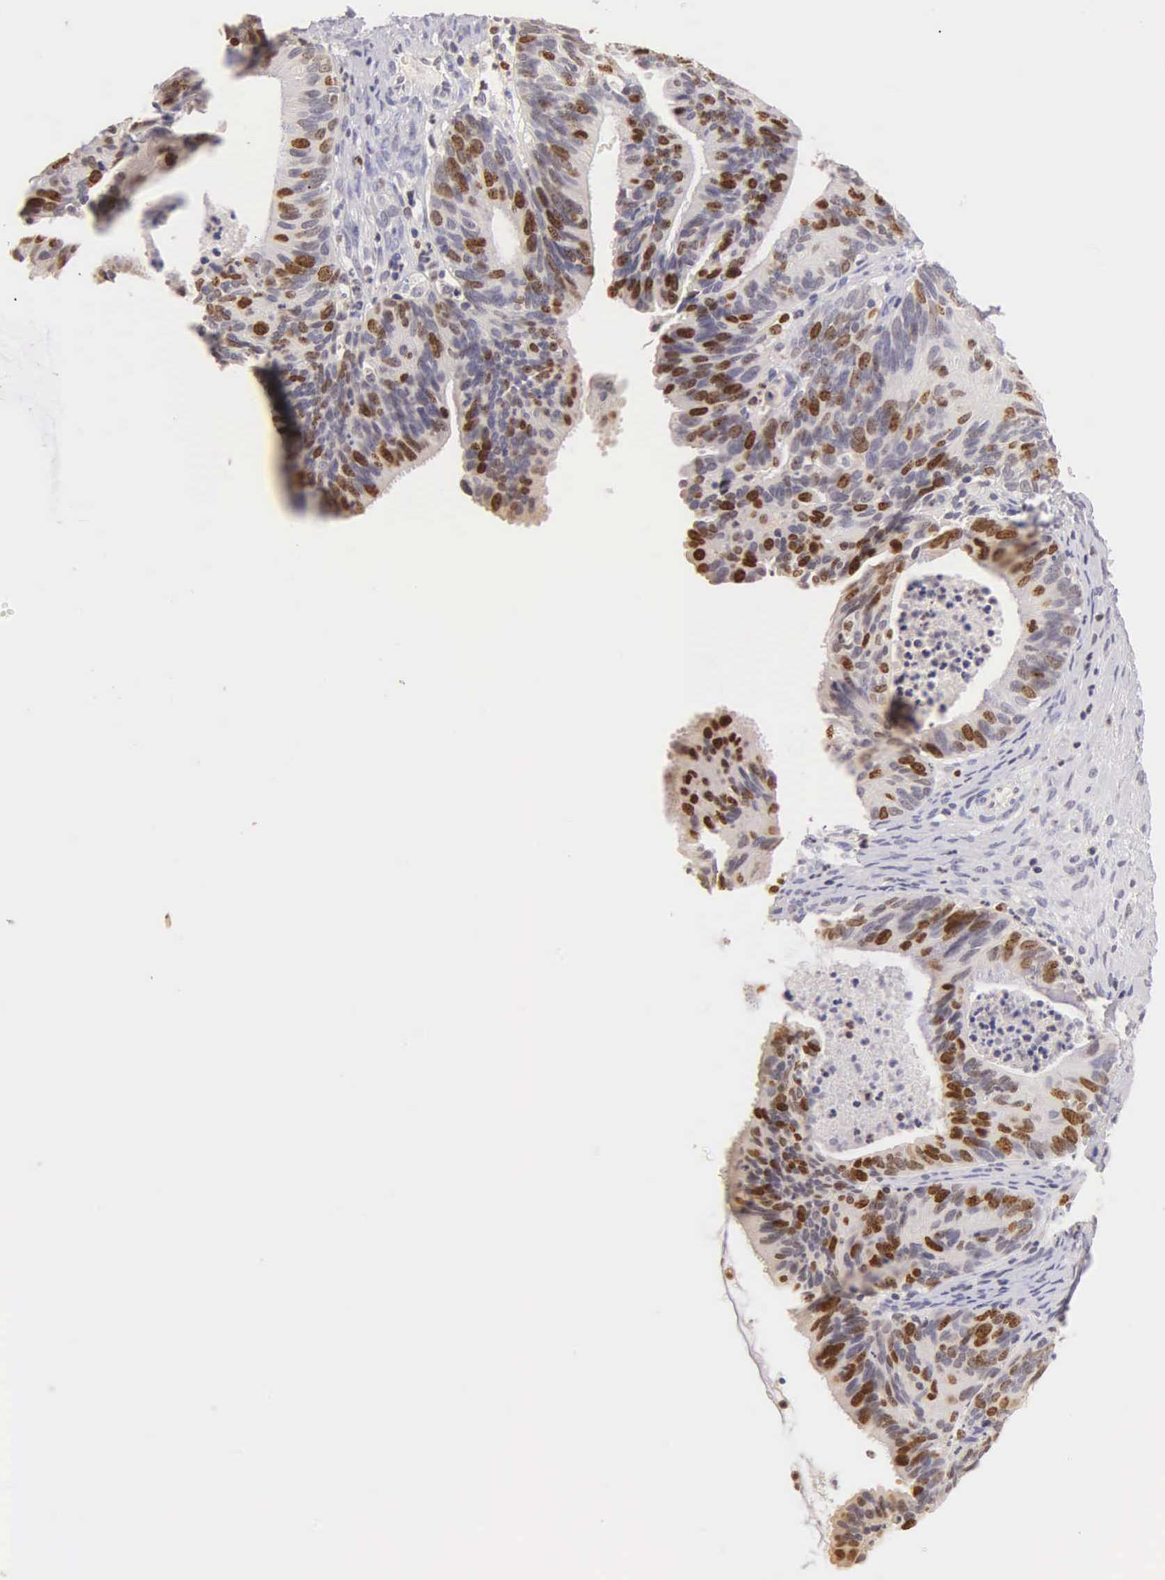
{"staining": {"intensity": "strong", "quantity": "25%-75%", "location": "nuclear"}, "tissue": "ovarian cancer", "cell_type": "Tumor cells", "image_type": "cancer", "snomed": [{"axis": "morphology", "description": "Carcinoma, endometroid"}, {"axis": "topography", "description": "Ovary"}], "caption": "Ovarian cancer (endometroid carcinoma) was stained to show a protein in brown. There is high levels of strong nuclear staining in approximately 25%-75% of tumor cells.", "gene": "MKI67", "patient": {"sex": "female", "age": 52}}